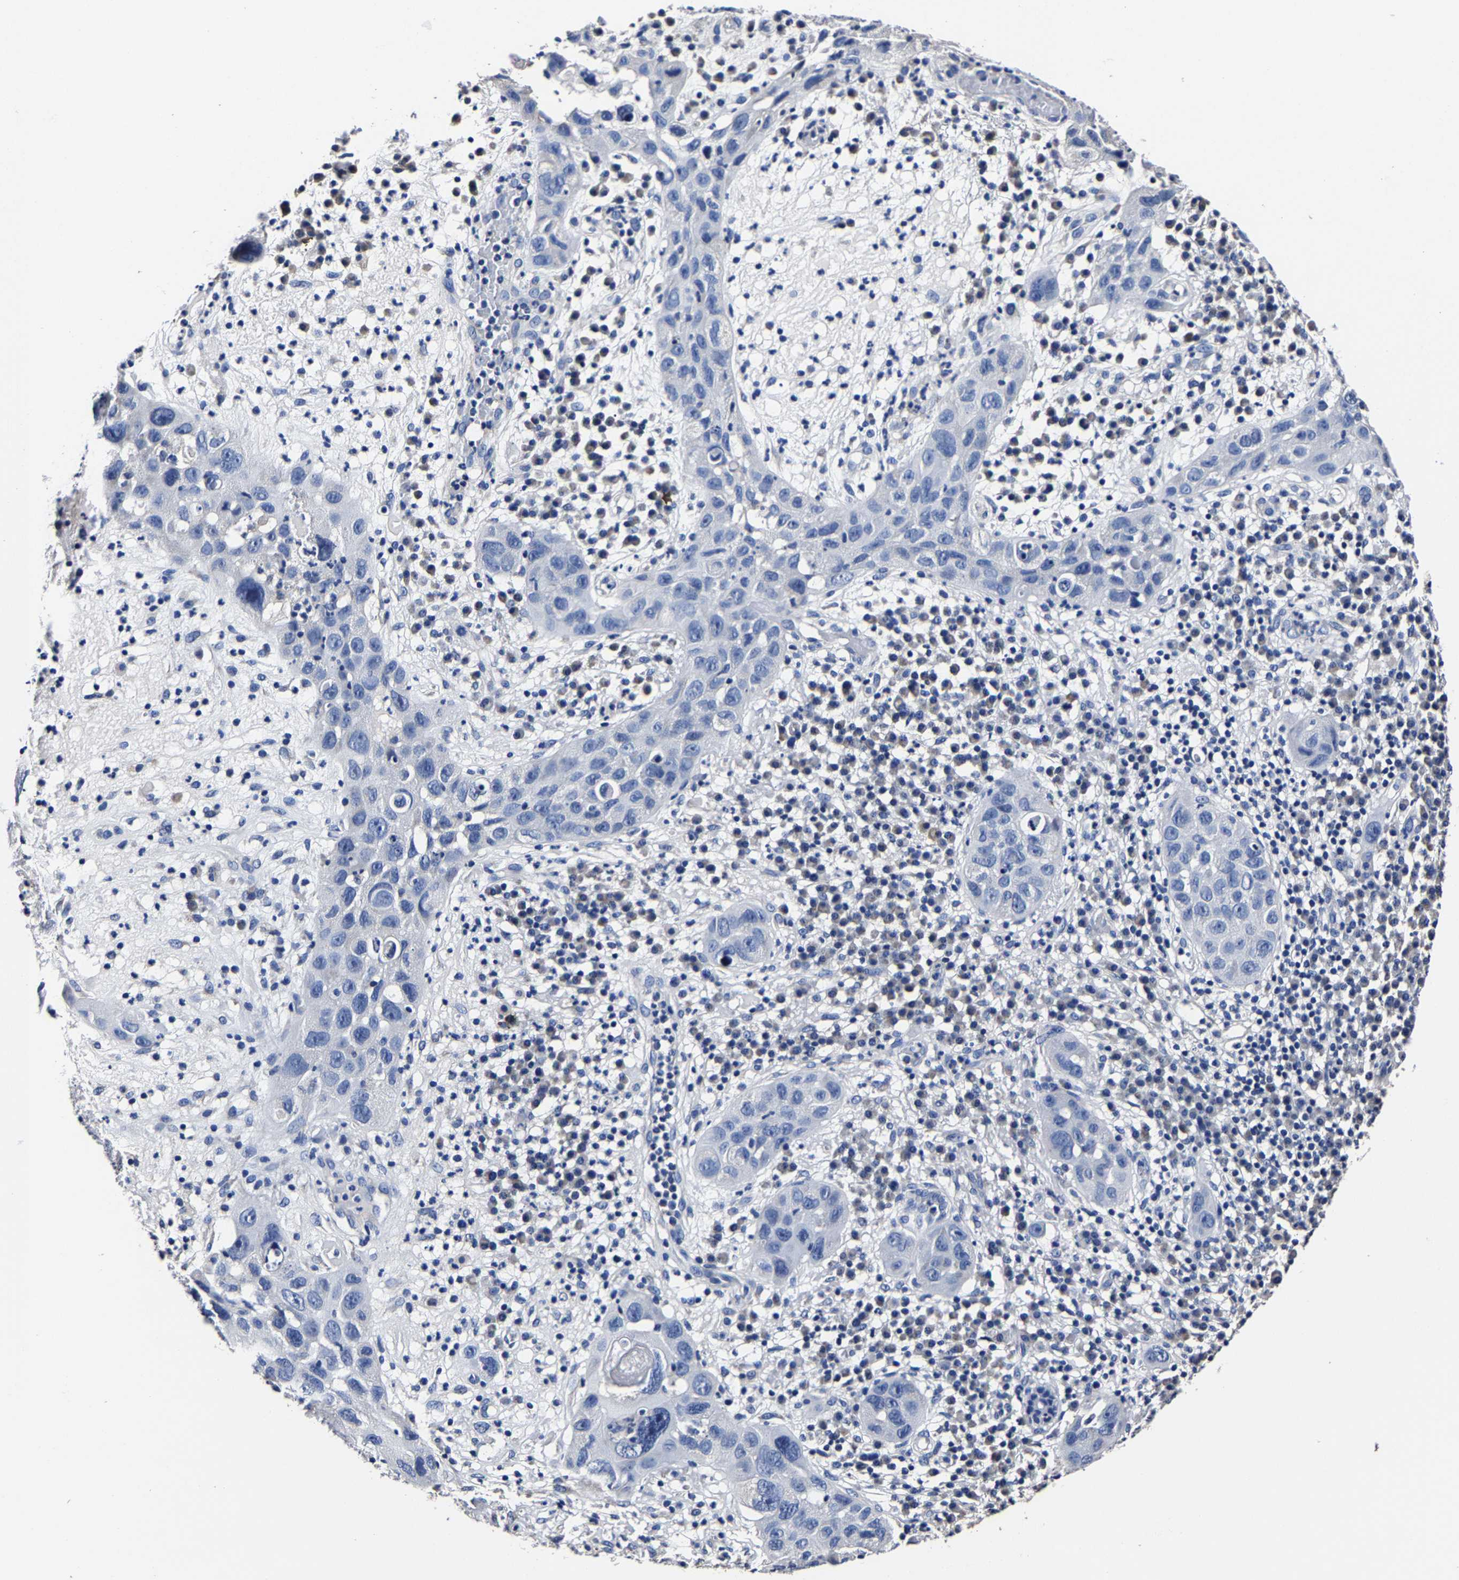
{"staining": {"intensity": "negative", "quantity": "none", "location": "none"}, "tissue": "skin cancer", "cell_type": "Tumor cells", "image_type": "cancer", "snomed": [{"axis": "morphology", "description": "Squamous cell carcinoma in situ, NOS"}, {"axis": "morphology", "description": "Squamous cell carcinoma, NOS"}, {"axis": "topography", "description": "Skin"}], "caption": "High magnification brightfield microscopy of squamous cell carcinoma (skin) stained with DAB (brown) and counterstained with hematoxylin (blue): tumor cells show no significant positivity.", "gene": "AKAP4", "patient": {"sex": "male", "age": 93}}